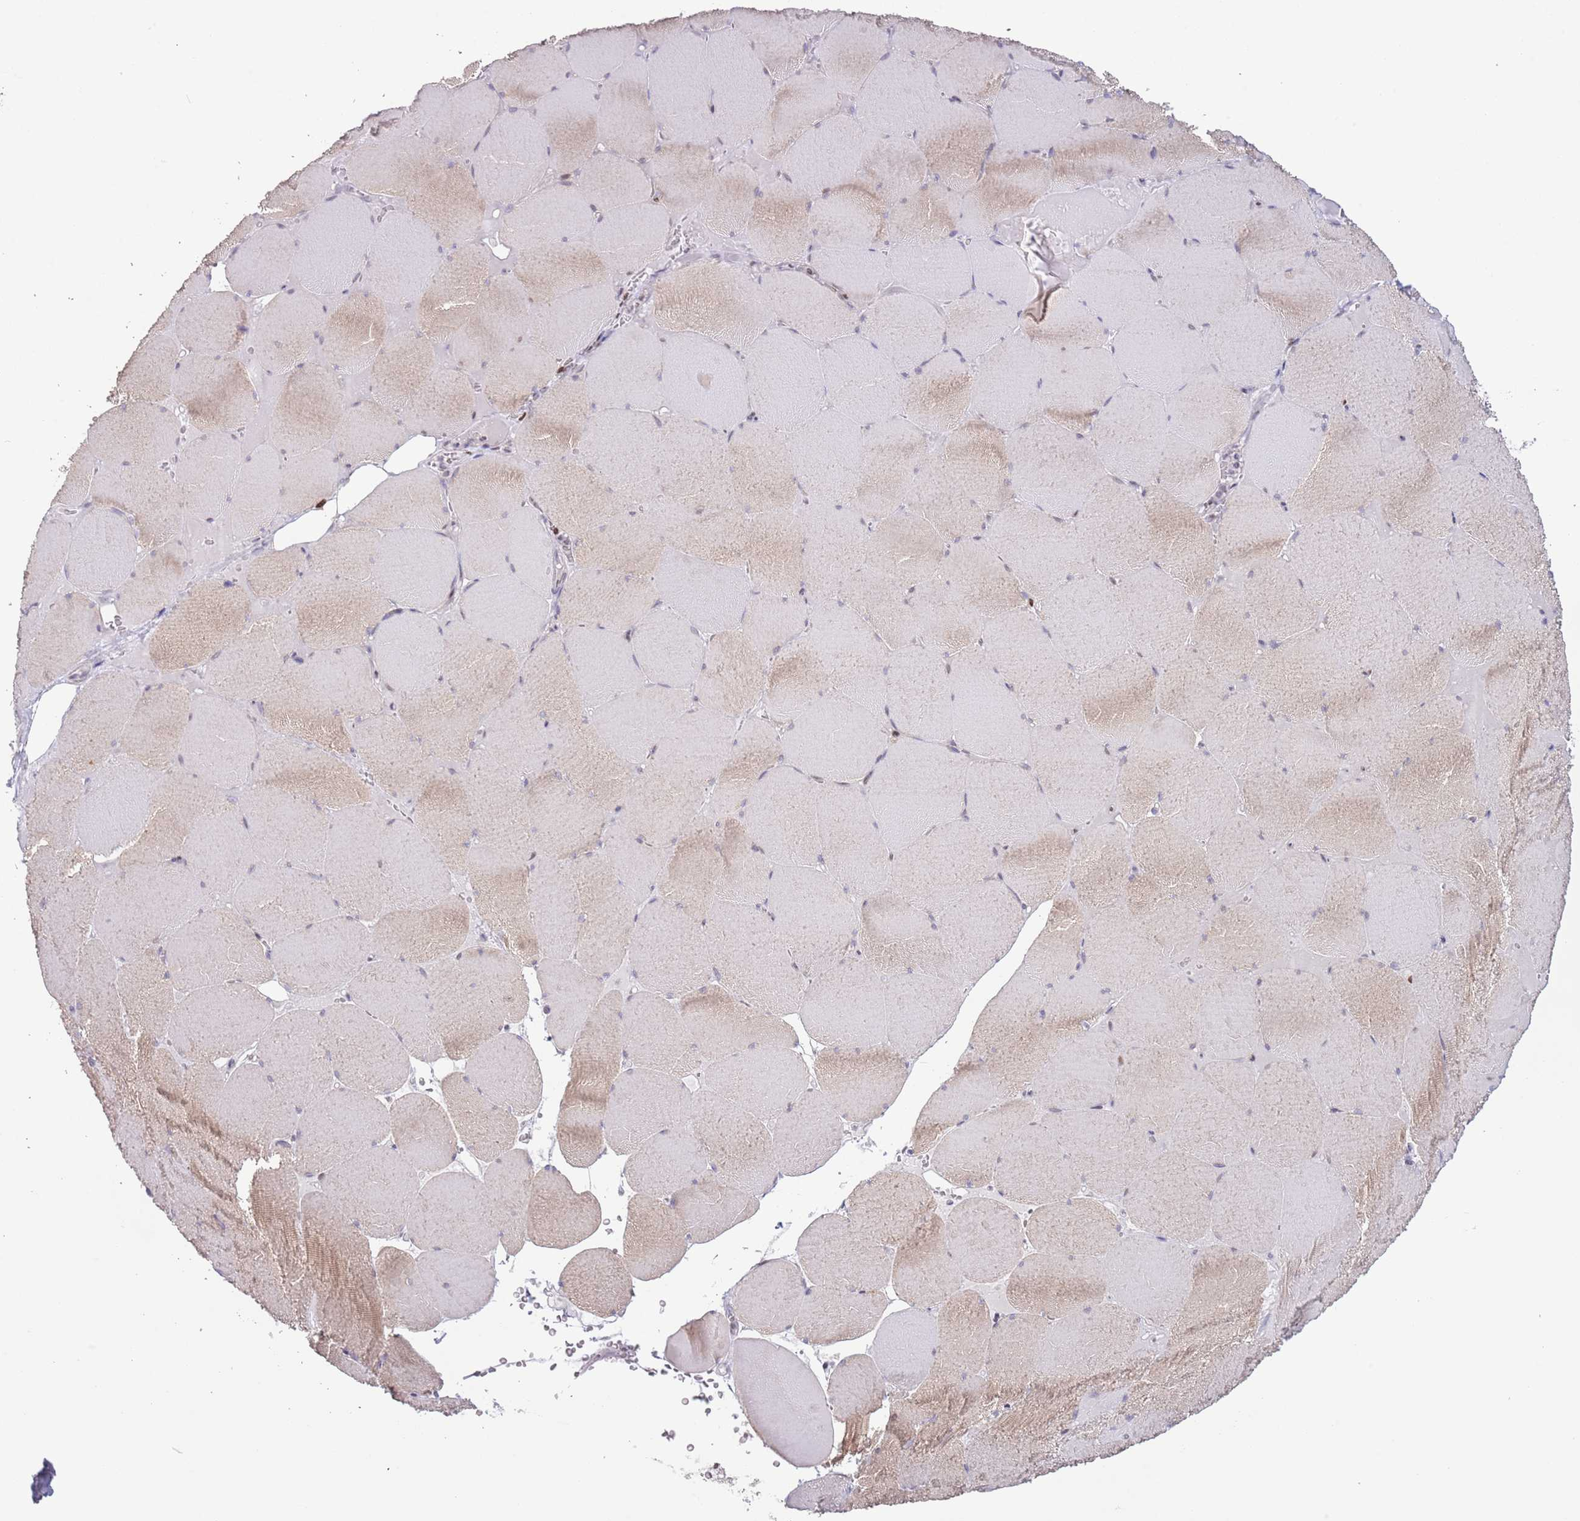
{"staining": {"intensity": "weak", "quantity": "25%-75%", "location": "cytoplasmic/membranous"}, "tissue": "skeletal muscle", "cell_type": "Myocytes", "image_type": "normal", "snomed": [{"axis": "morphology", "description": "Normal tissue, NOS"}, {"axis": "topography", "description": "Skeletal muscle"}, {"axis": "topography", "description": "Head-Neck"}], "caption": "A low amount of weak cytoplasmic/membranous positivity is appreciated in approximately 25%-75% of myocytes in unremarkable skeletal muscle.", "gene": "MFSD10", "patient": {"sex": "male", "age": 66}}